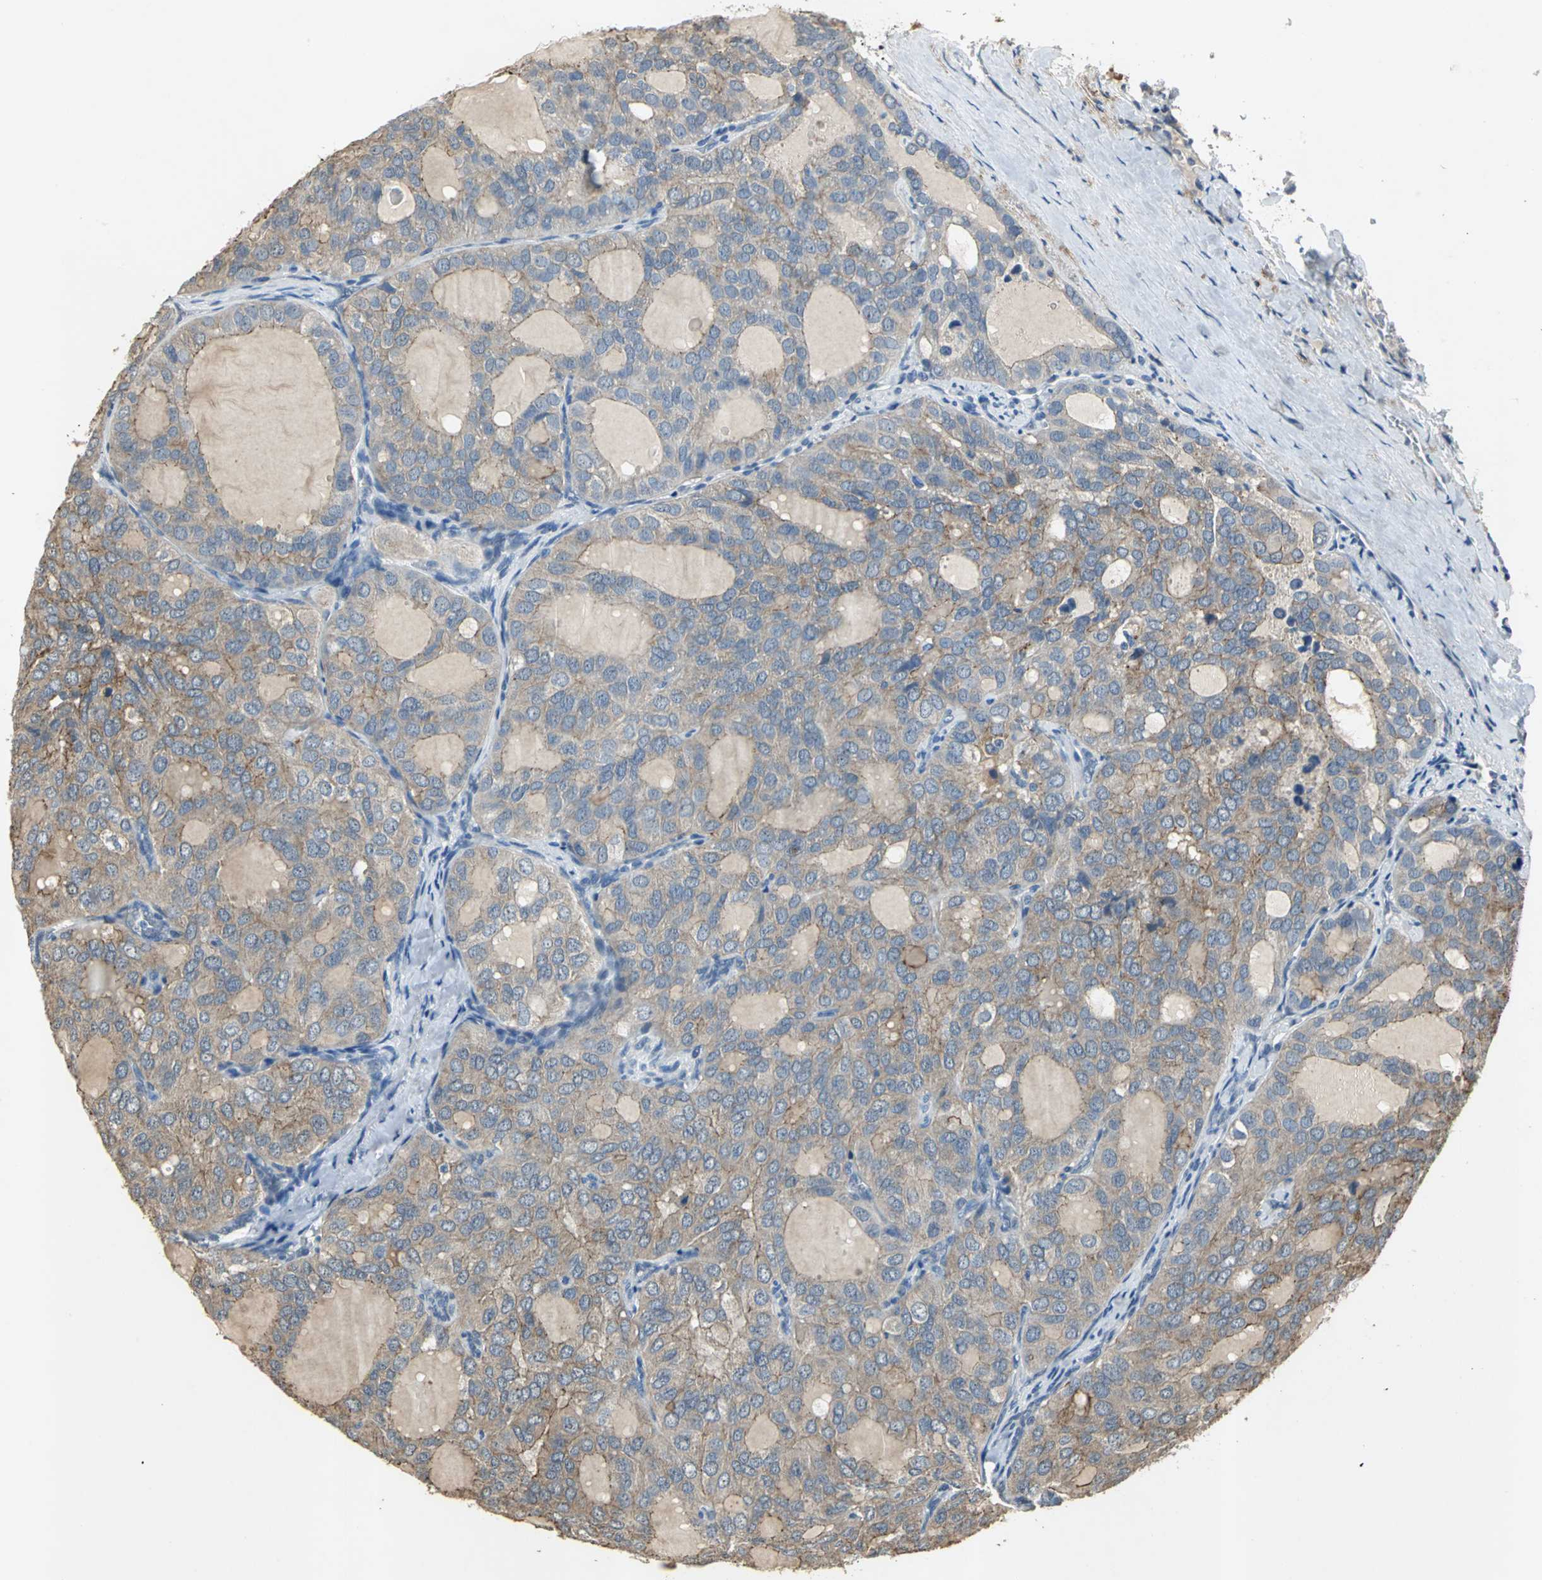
{"staining": {"intensity": "moderate", "quantity": ">75%", "location": "cytoplasmic/membranous"}, "tissue": "thyroid cancer", "cell_type": "Tumor cells", "image_type": "cancer", "snomed": [{"axis": "morphology", "description": "Follicular adenoma carcinoma, NOS"}, {"axis": "topography", "description": "Thyroid gland"}], "caption": "The histopathology image reveals a brown stain indicating the presence of a protein in the cytoplasmic/membranous of tumor cells in thyroid cancer.", "gene": "OCLN", "patient": {"sex": "male", "age": 75}}